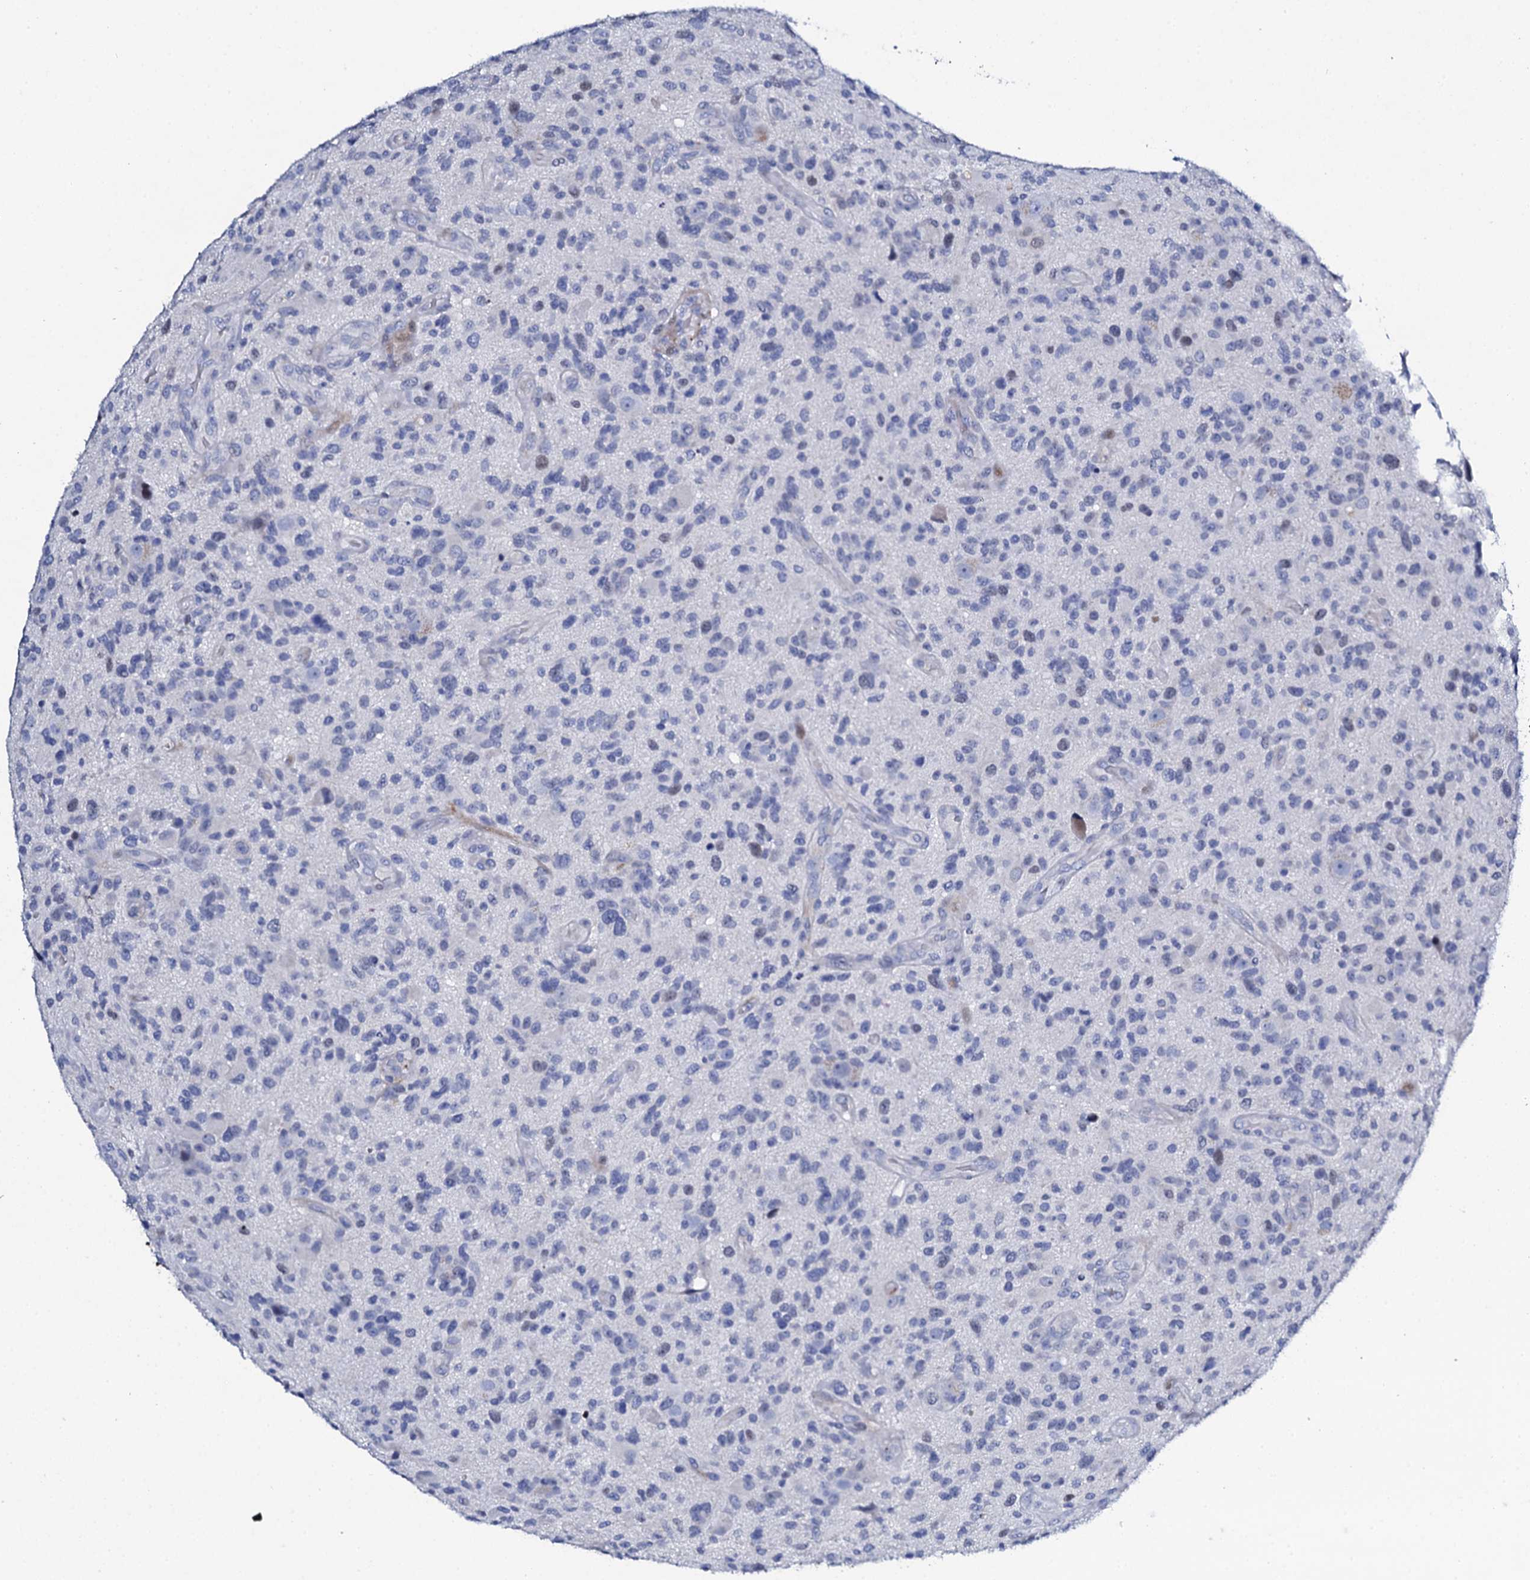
{"staining": {"intensity": "negative", "quantity": "none", "location": "none"}, "tissue": "glioma", "cell_type": "Tumor cells", "image_type": "cancer", "snomed": [{"axis": "morphology", "description": "Glioma, malignant, High grade"}, {"axis": "topography", "description": "Brain"}], "caption": "A histopathology image of human glioma is negative for staining in tumor cells.", "gene": "NUDT13", "patient": {"sex": "male", "age": 47}}